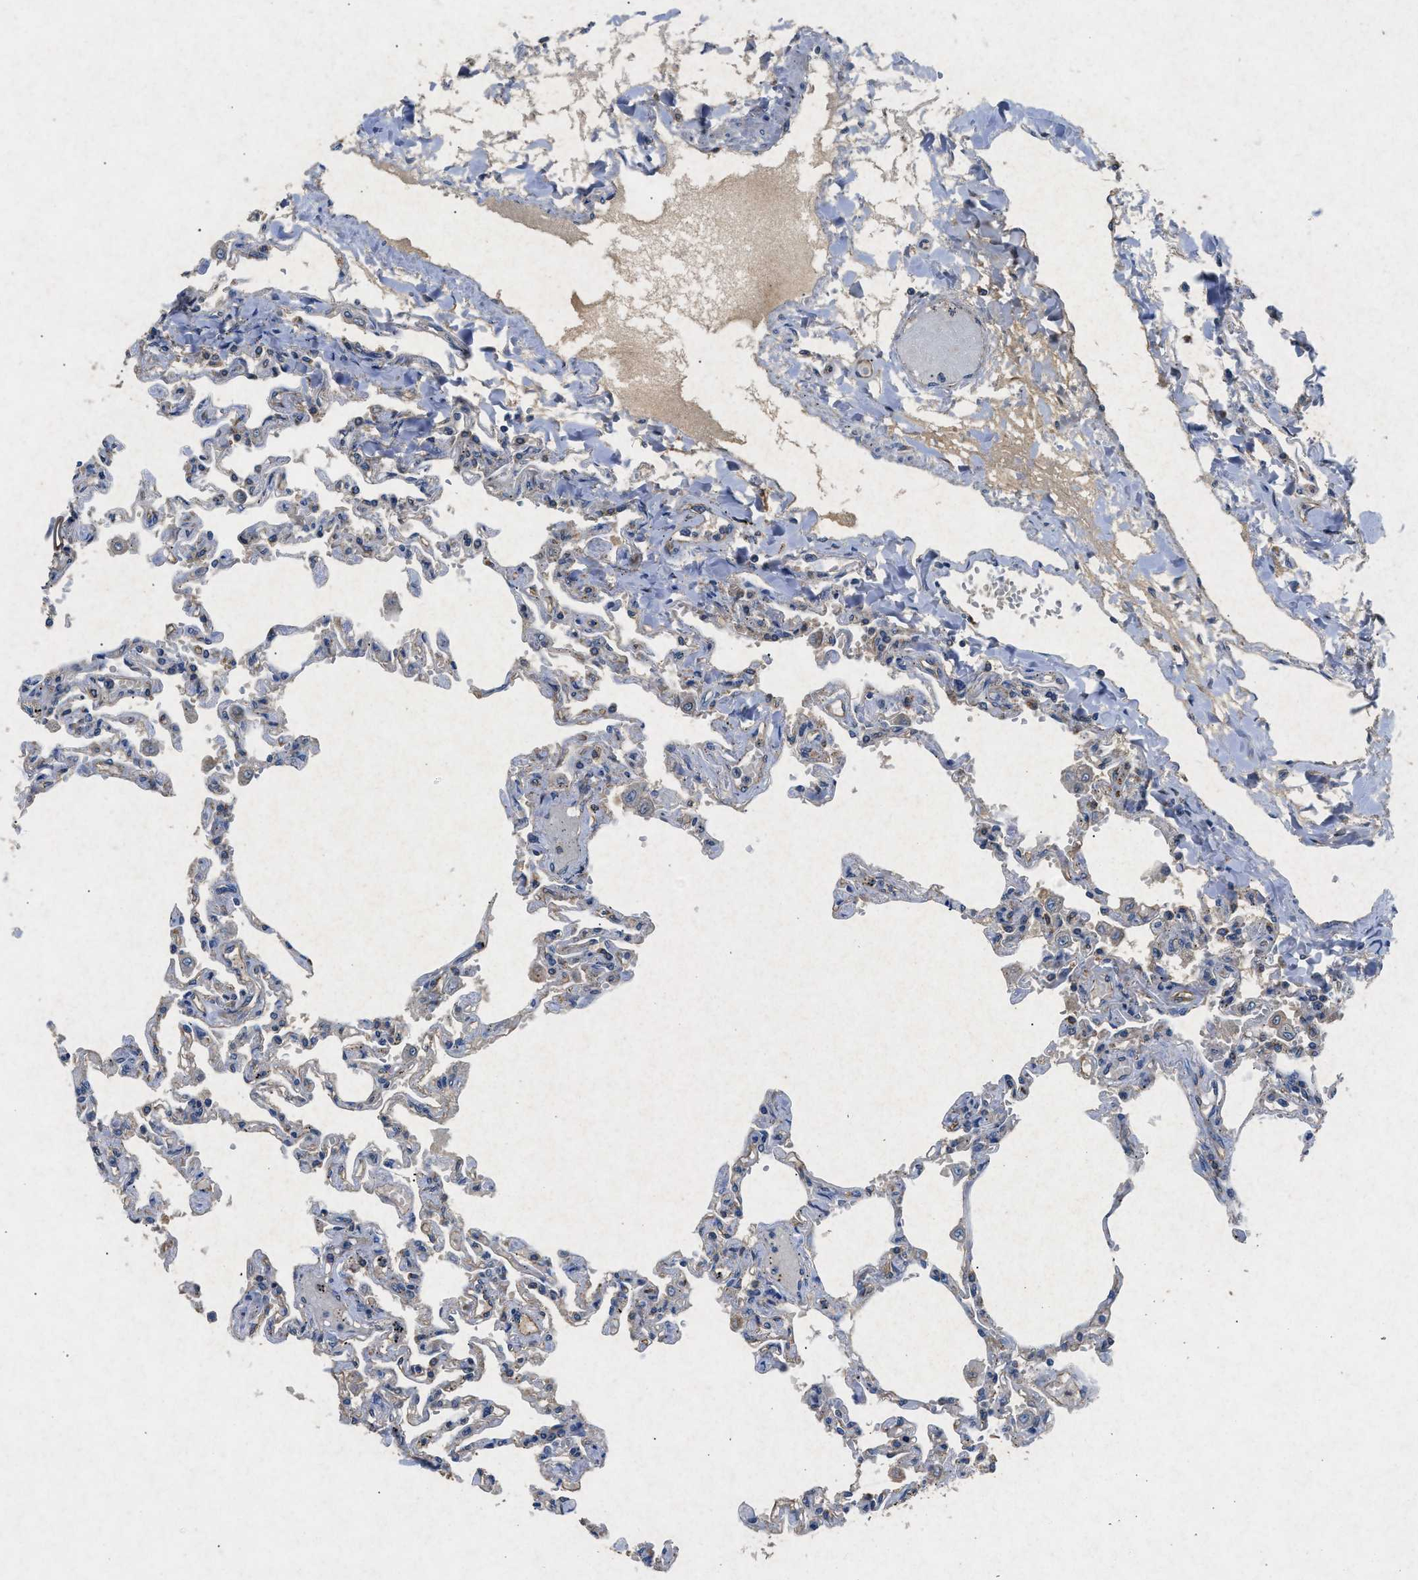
{"staining": {"intensity": "weak", "quantity": "<25%", "location": "cytoplasmic/membranous"}, "tissue": "lung", "cell_type": "Alveolar cells", "image_type": "normal", "snomed": [{"axis": "morphology", "description": "Normal tissue, NOS"}, {"axis": "topography", "description": "Lung"}], "caption": "Benign lung was stained to show a protein in brown. There is no significant staining in alveolar cells. (Stains: DAB (3,3'-diaminobenzidine) IHC with hematoxylin counter stain, Microscopy: brightfield microscopy at high magnification).", "gene": "CDK15", "patient": {"sex": "male", "age": 21}}